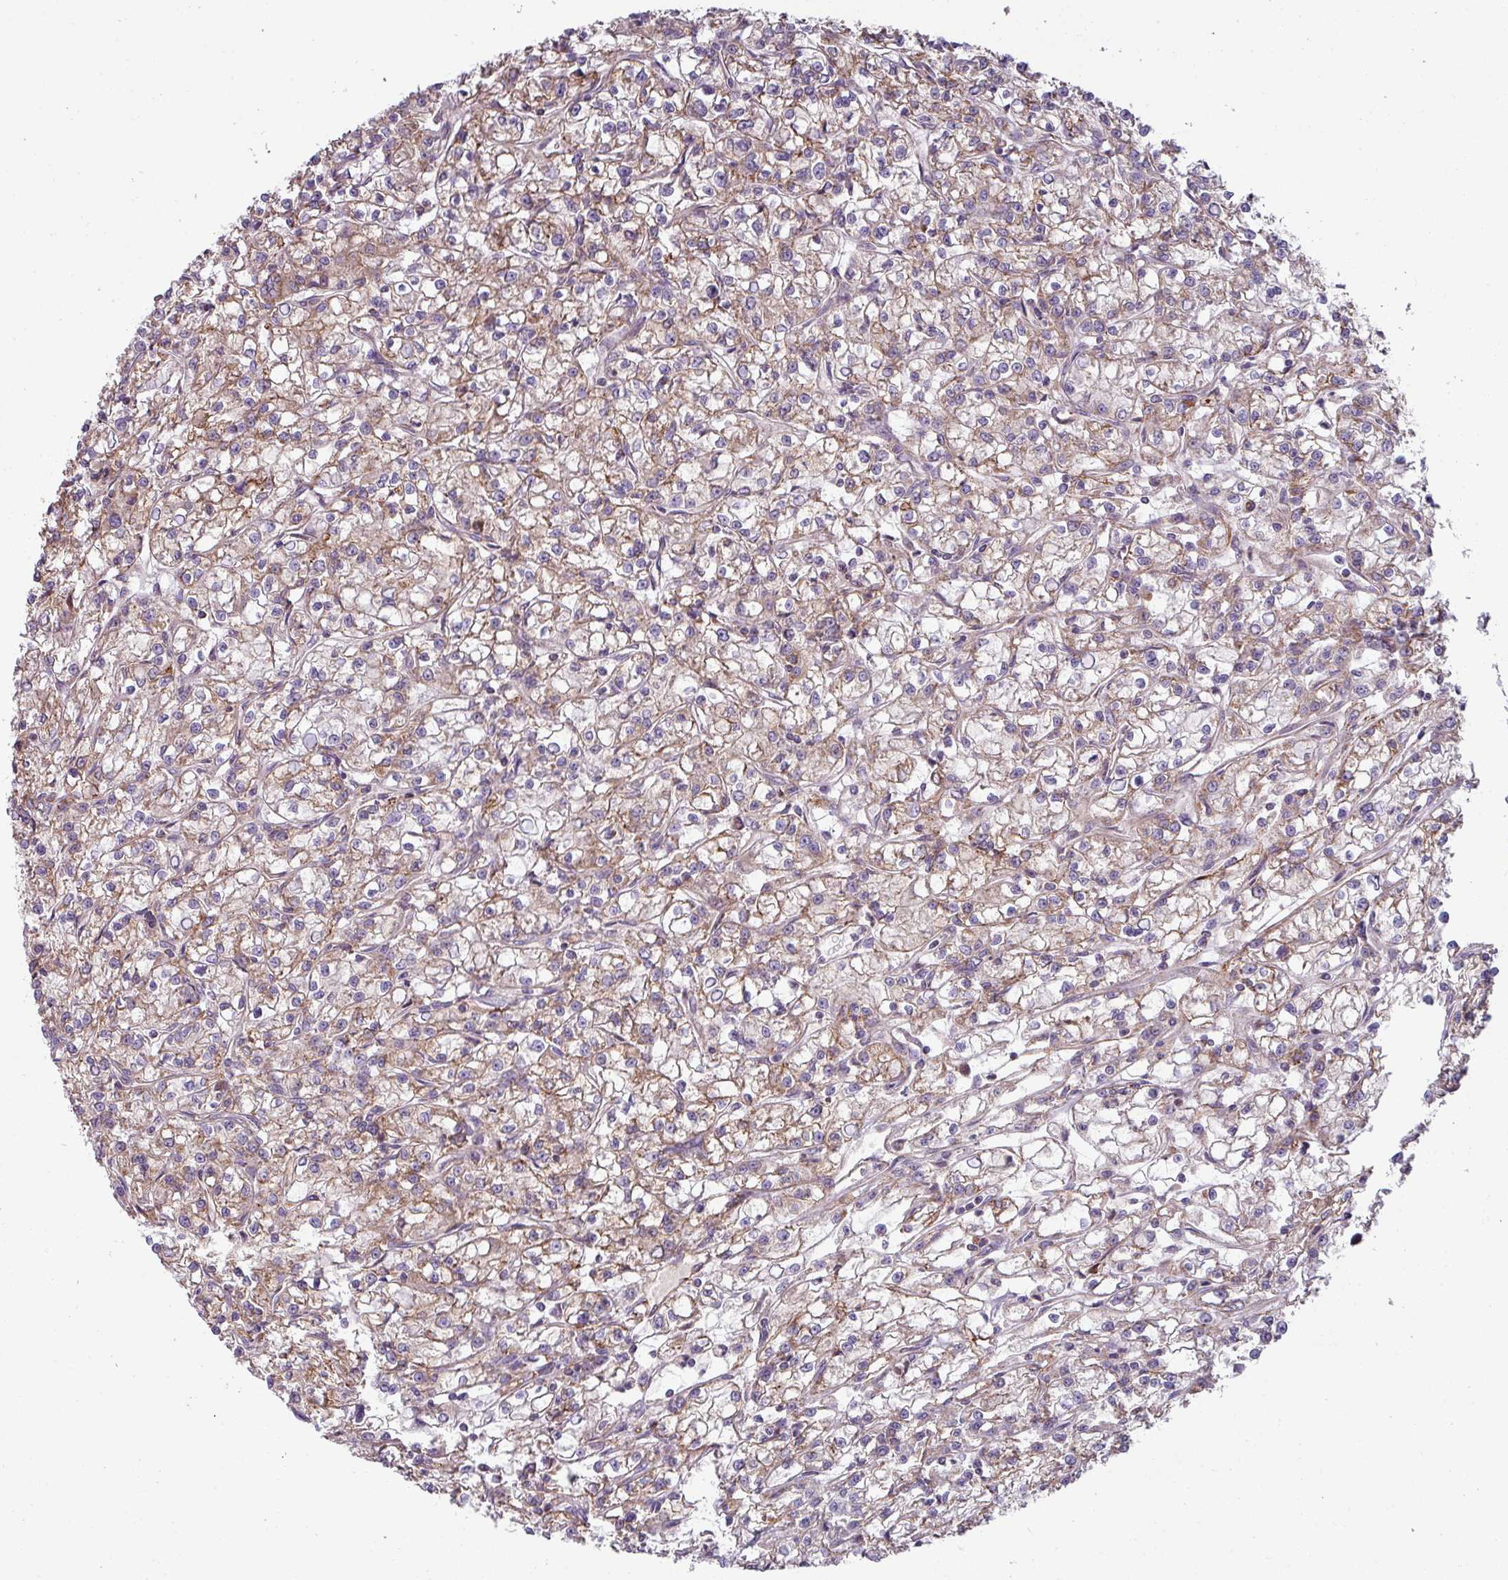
{"staining": {"intensity": "moderate", "quantity": ">75%", "location": "cytoplasmic/membranous"}, "tissue": "renal cancer", "cell_type": "Tumor cells", "image_type": "cancer", "snomed": [{"axis": "morphology", "description": "Adenocarcinoma, NOS"}, {"axis": "topography", "description": "Kidney"}], "caption": "Protein staining shows moderate cytoplasmic/membranous expression in about >75% of tumor cells in renal cancer (adenocarcinoma). The protein of interest is stained brown, and the nuclei are stained in blue (DAB (3,3'-diaminobenzidine) IHC with brightfield microscopy, high magnification).", "gene": "LRRC9", "patient": {"sex": "female", "age": 59}}